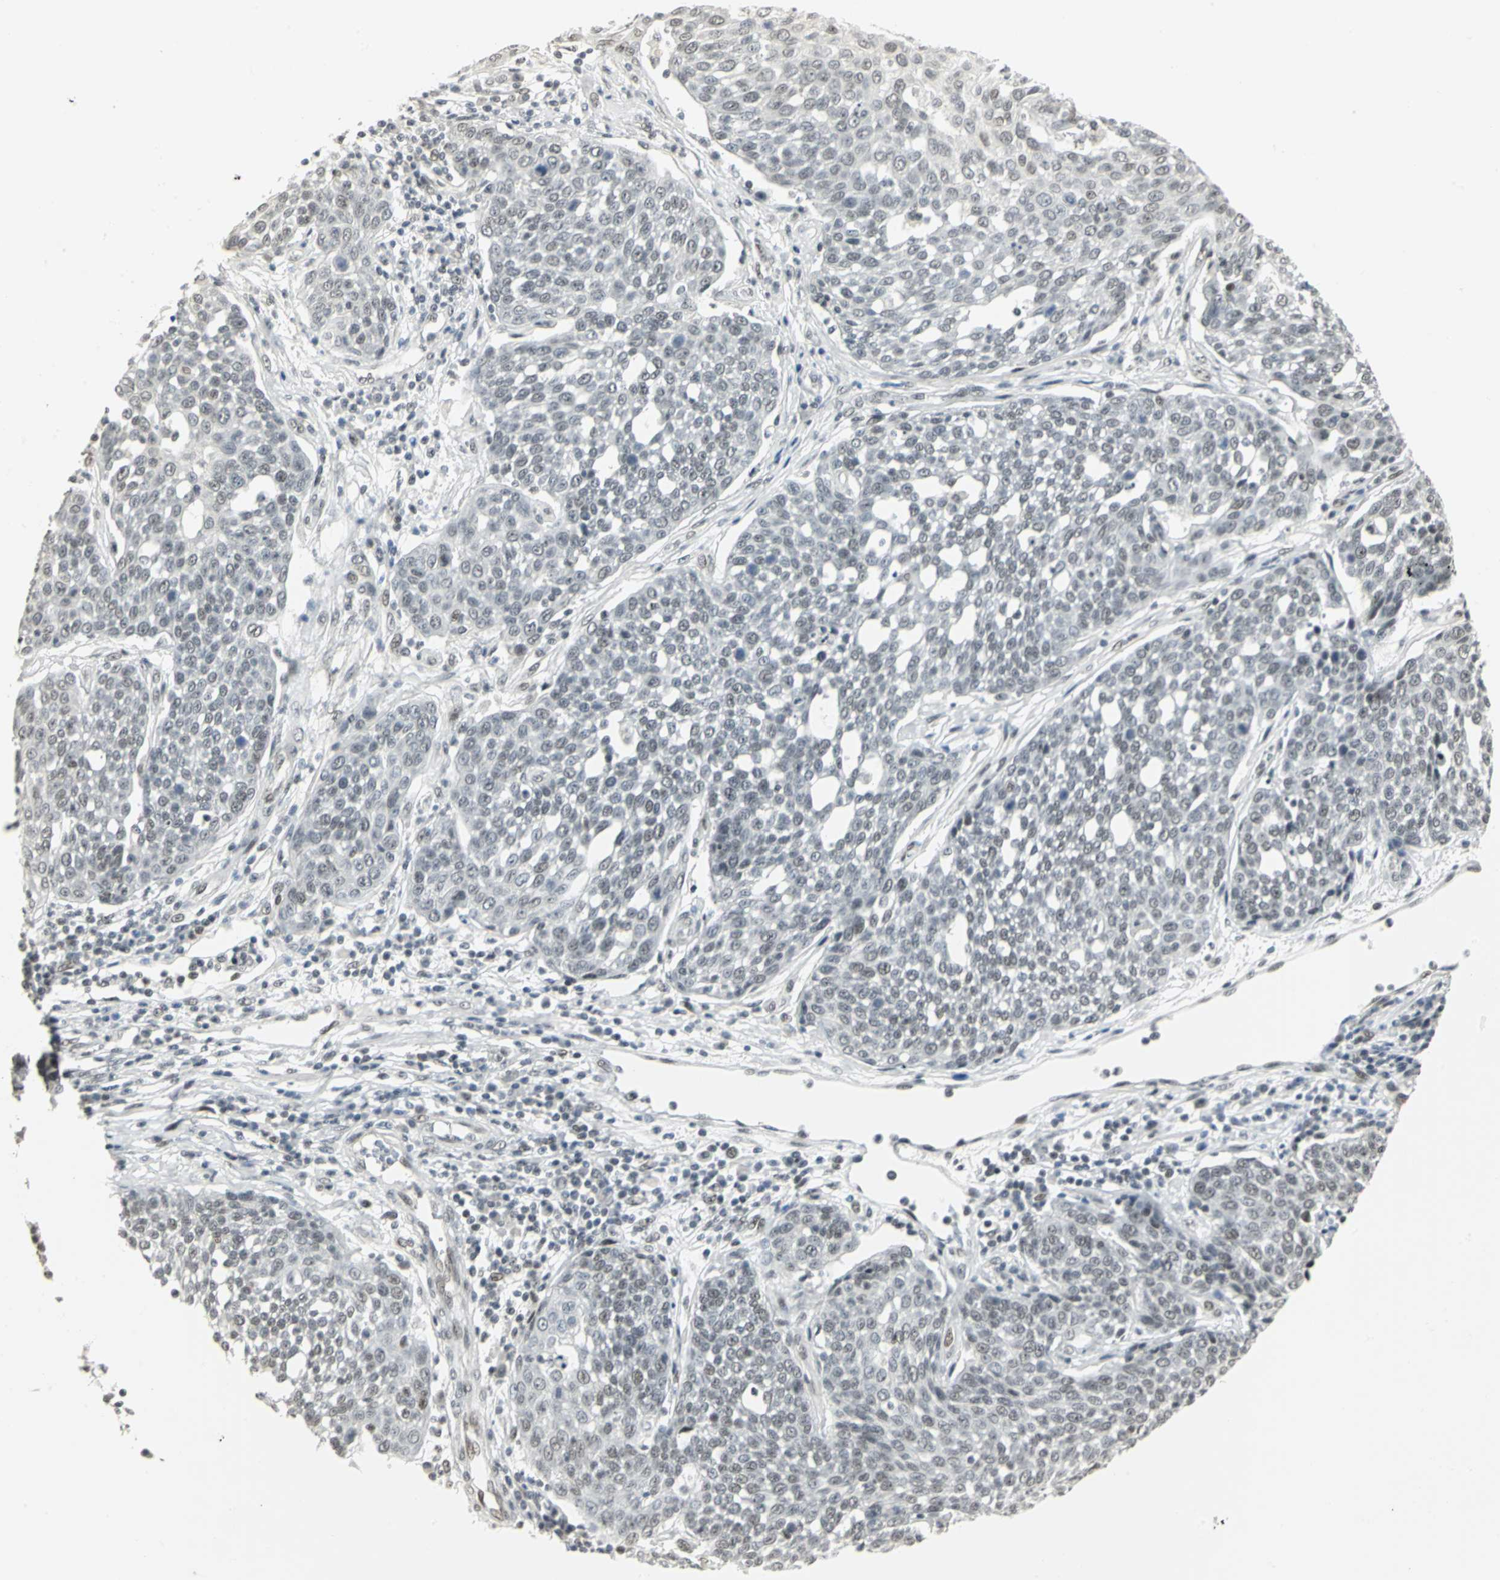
{"staining": {"intensity": "weak", "quantity": ">75%", "location": "nuclear"}, "tissue": "cervical cancer", "cell_type": "Tumor cells", "image_type": "cancer", "snomed": [{"axis": "morphology", "description": "Squamous cell carcinoma, NOS"}, {"axis": "topography", "description": "Cervix"}], "caption": "DAB (3,3'-diaminobenzidine) immunohistochemical staining of human cervical squamous cell carcinoma exhibits weak nuclear protein expression in approximately >75% of tumor cells.", "gene": "CBX3", "patient": {"sex": "female", "age": 34}}